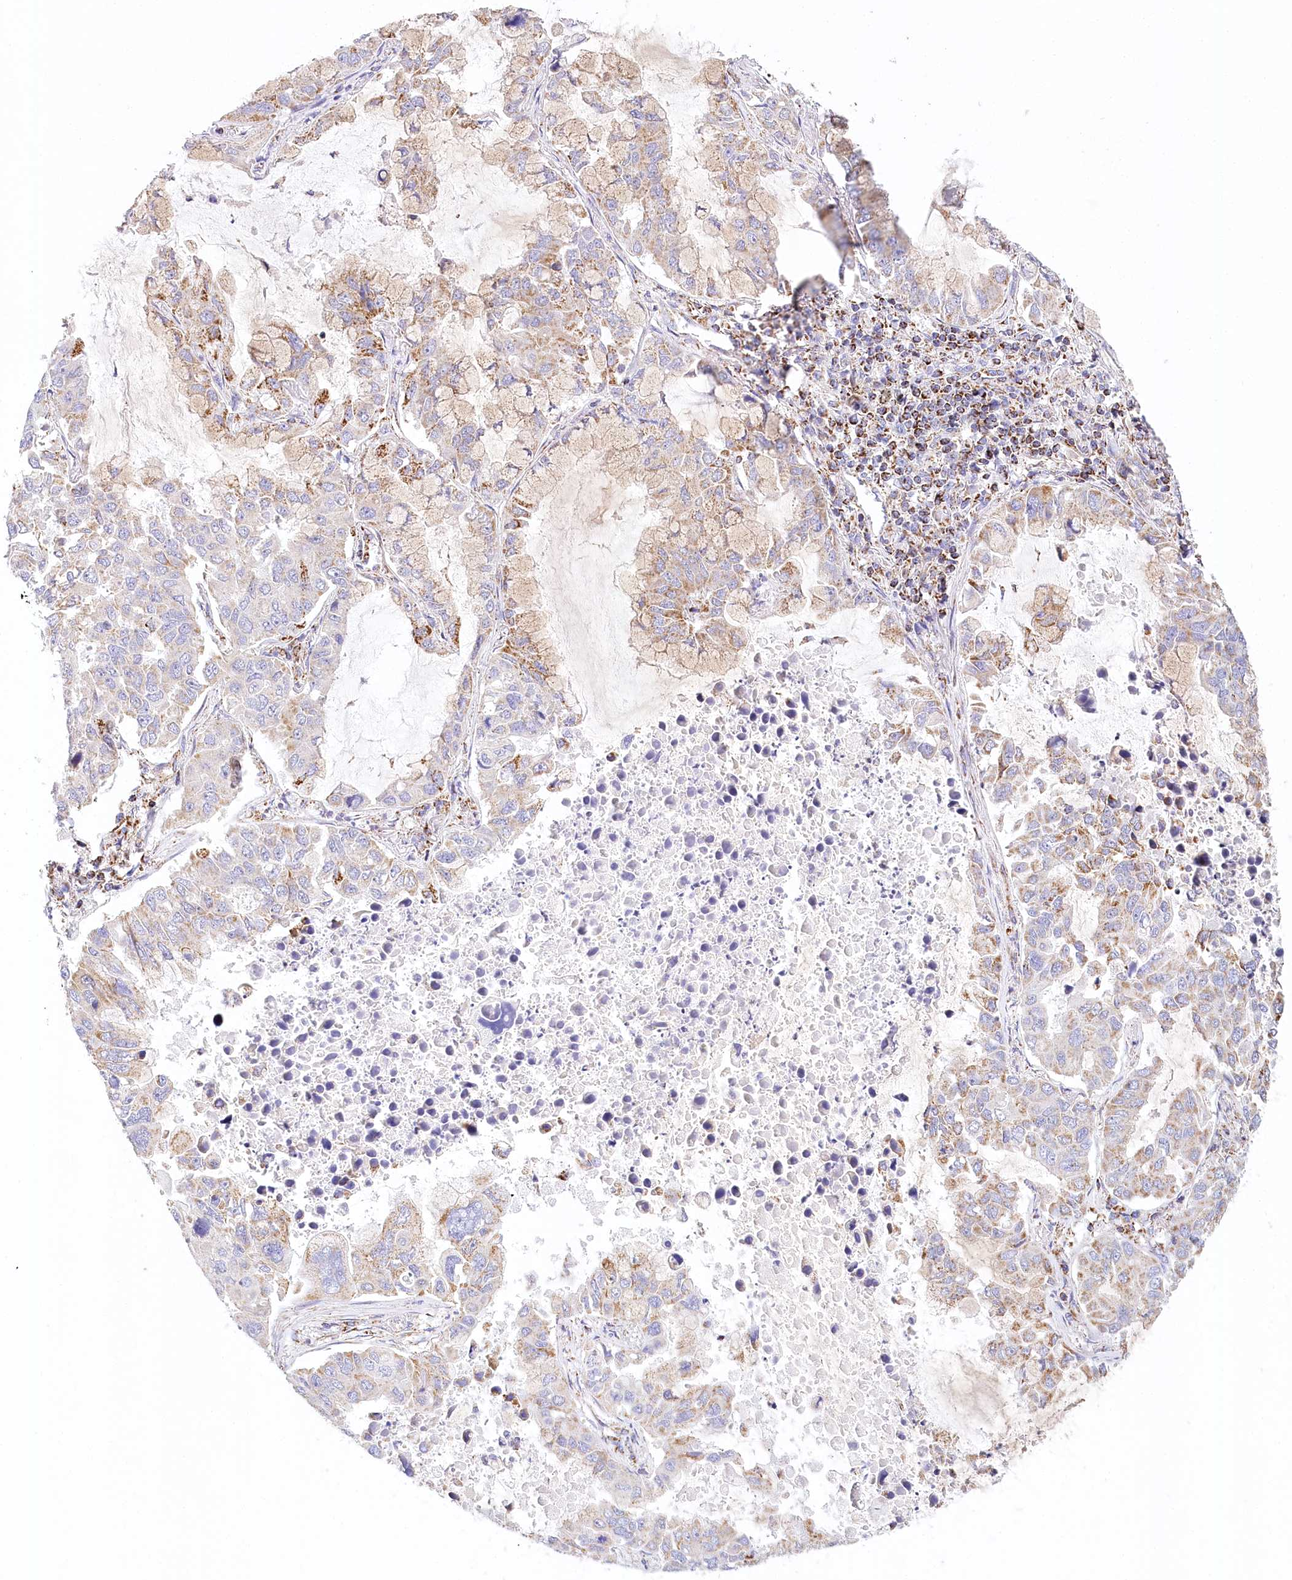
{"staining": {"intensity": "strong", "quantity": "25%-75%", "location": "cytoplasmic/membranous"}, "tissue": "lung cancer", "cell_type": "Tumor cells", "image_type": "cancer", "snomed": [{"axis": "morphology", "description": "Adenocarcinoma, NOS"}, {"axis": "topography", "description": "Lung"}], "caption": "High-power microscopy captured an immunohistochemistry (IHC) micrograph of lung cancer, revealing strong cytoplasmic/membranous staining in approximately 25%-75% of tumor cells.", "gene": "LSS", "patient": {"sex": "male", "age": 64}}